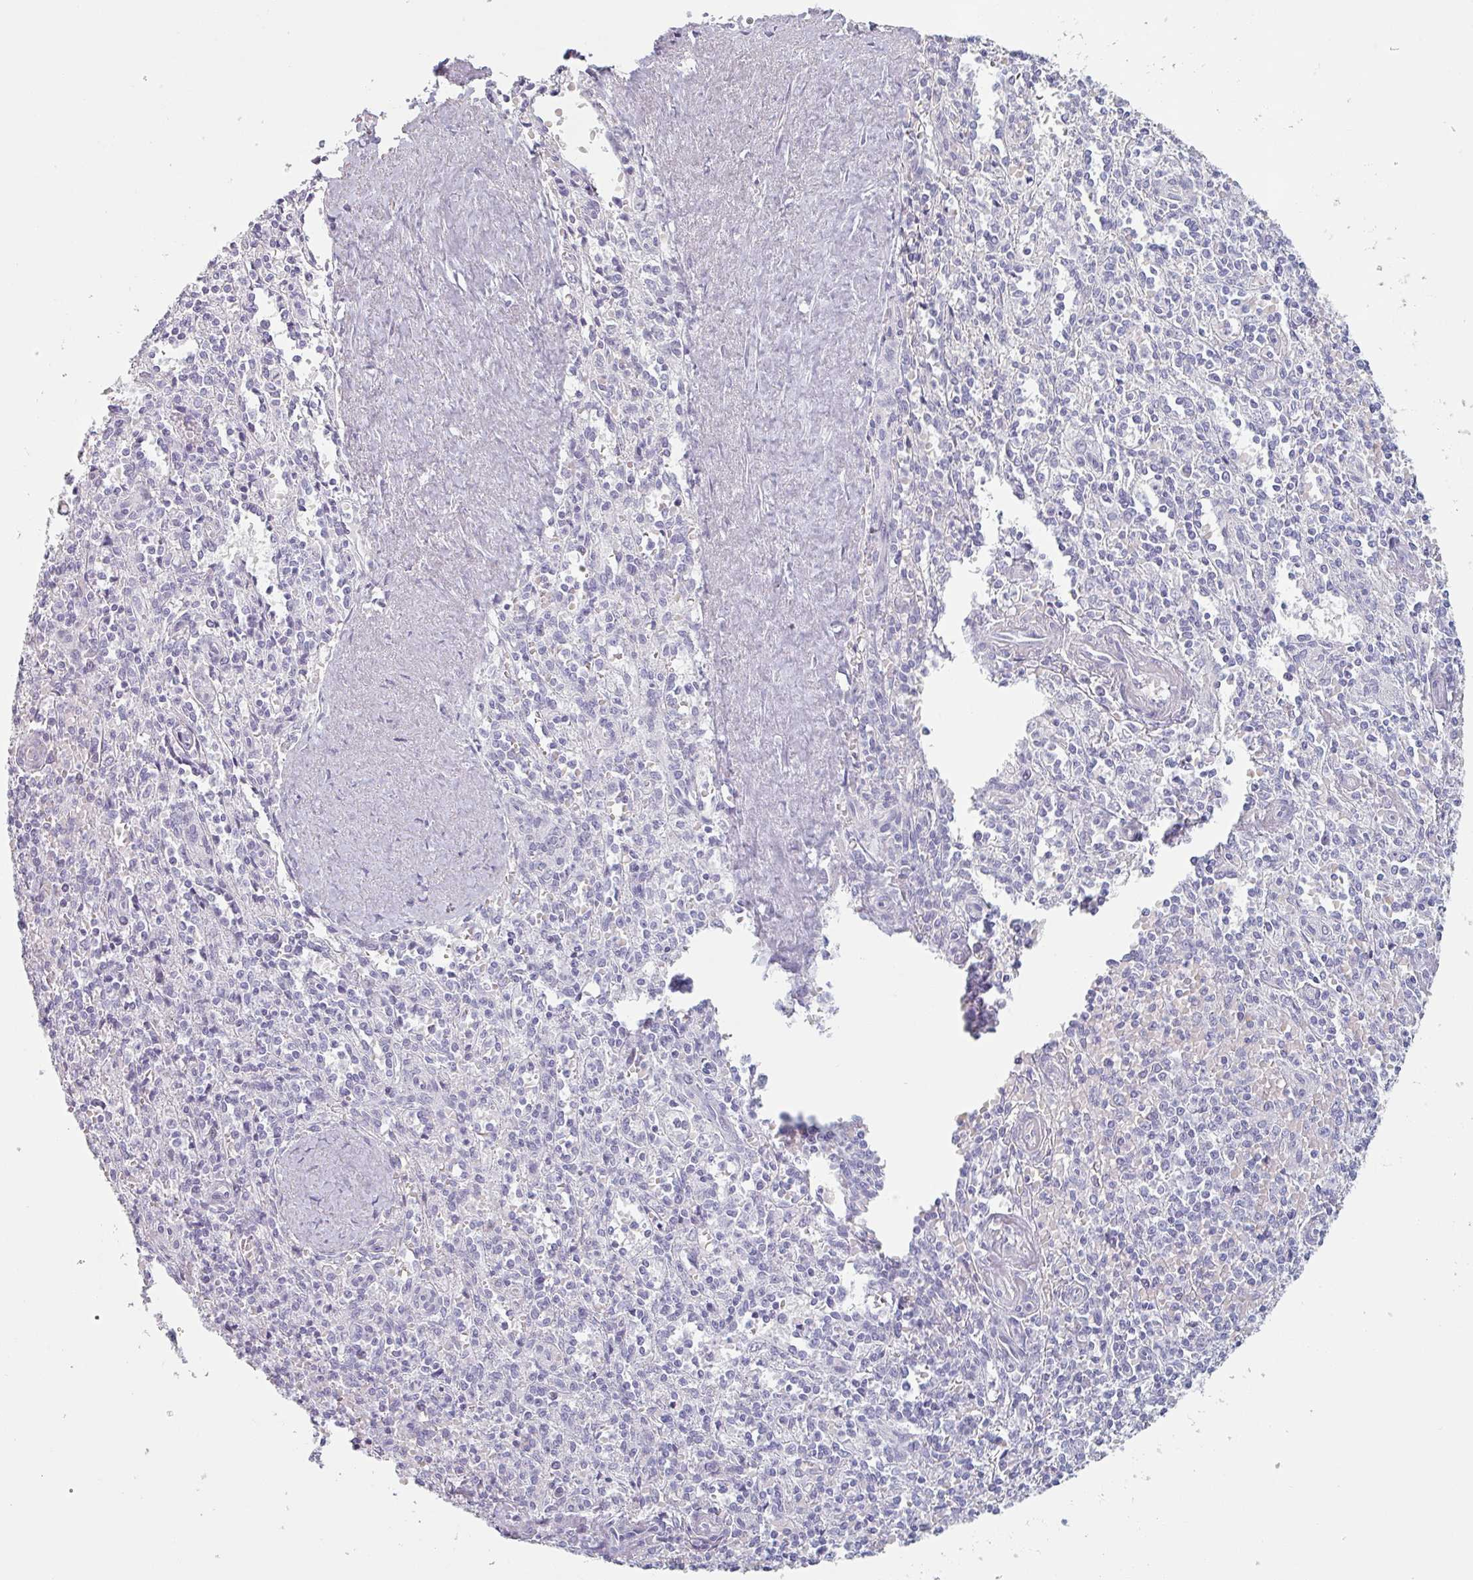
{"staining": {"intensity": "negative", "quantity": "none", "location": "none"}, "tissue": "spleen", "cell_type": "Cells in red pulp", "image_type": "normal", "snomed": [{"axis": "morphology", "description": "Normal tissue, NOS"}, {"axis": "topography", "description": "Spleen"}], "caption": "High power microscopy photomicrograph of an IHC photomicrograph of unremarkable spleen, revealing no significant expression in cells in red pulp. Nuclei are stained in blue.", "gene": "SFTPA1", "patient": {"sex": "female", "age": 70}}